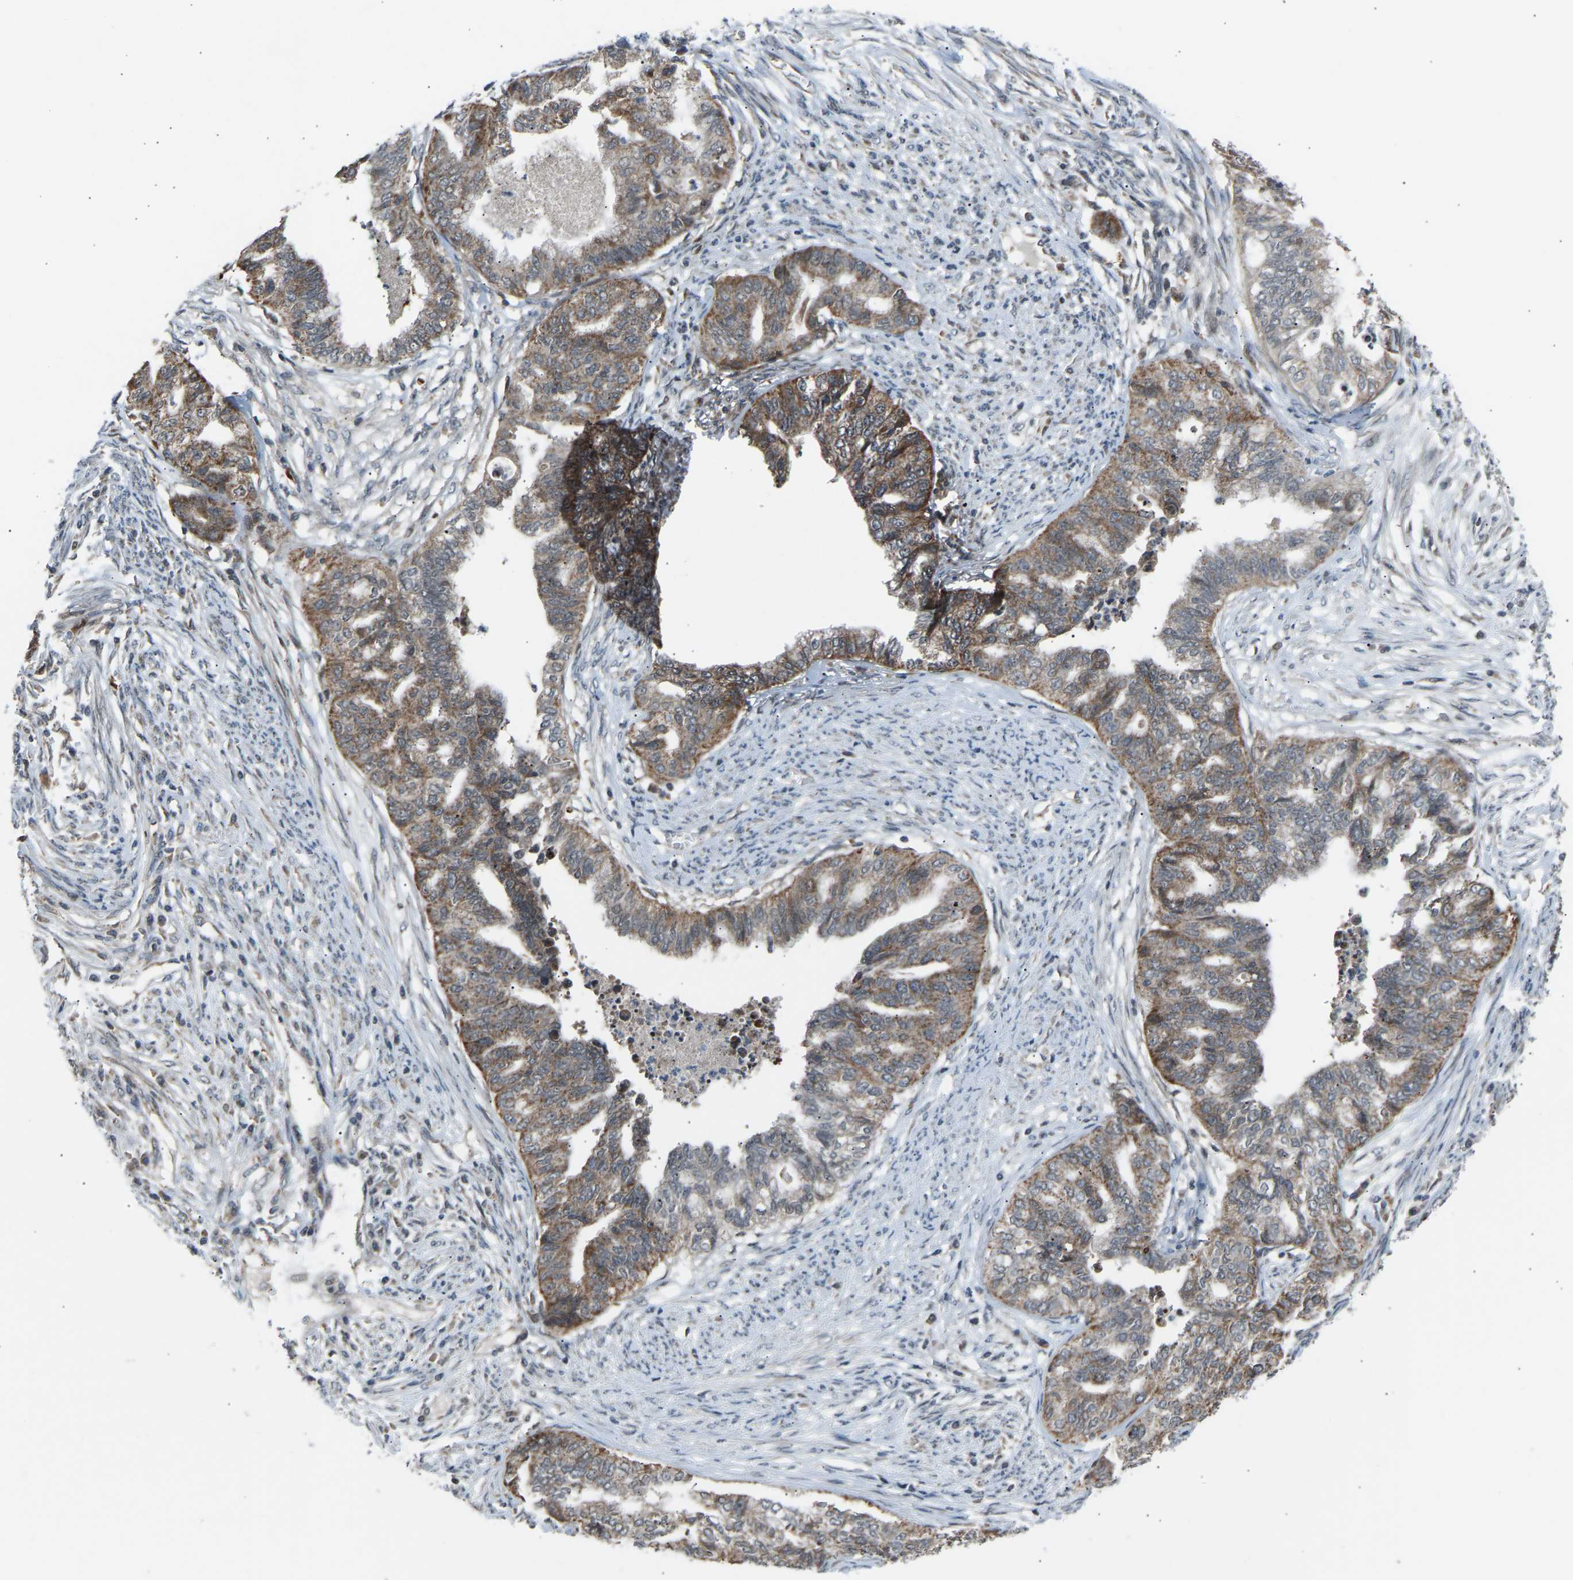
{"staining": {"intensity": "moderate", "quantity": ">75%", "location": "cytoplasmic/membranous"}, "tissue": "endometrial cancer", "cell_type": "Tumor cells", "image_type": "cancer", "snomed": [{"axis": "morphology", "description": "Adenocarcinoma, NOS"}, {"axis": "topography", "description": "Endometrium"}], "caption": "Tumor cells display medium levels of moderate cytoplasmic/membranous staining in about >75% of cells in endometrial adenocarcinoma.", "gene": "SLIRP", "patient": {"sex": "female", "age": 79}}